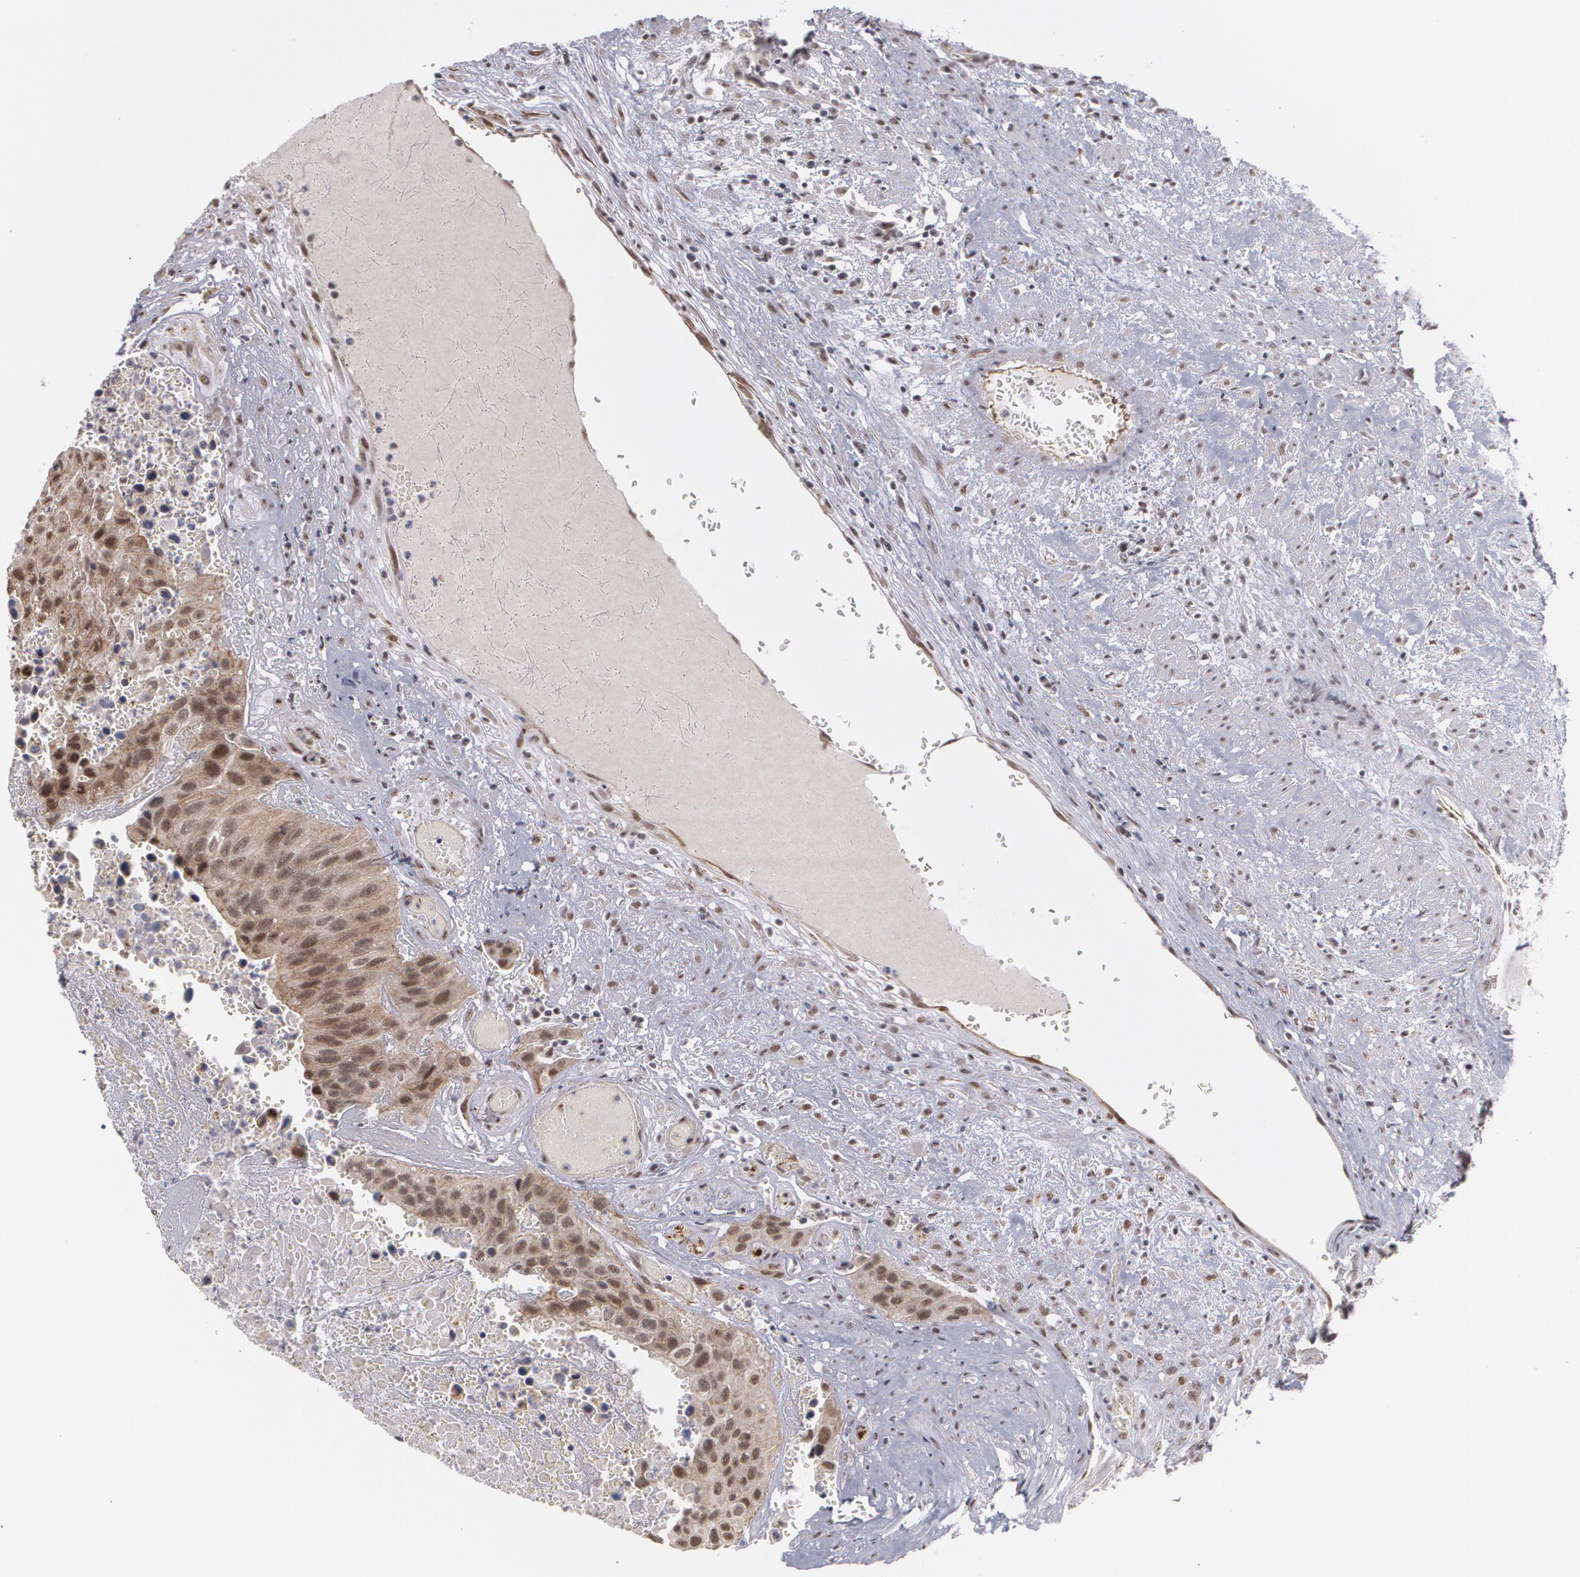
{"staining": {"intensity": "moderate", "quantity": ">75%", "location": "cytoplasmic/membranous,nuclear"}, "tissue": "urothelial cancer", "cell_type": "Tumor cells", "image_type": "cancer", "snomed": [{"axis": "morphology", "description": "Urothelial carcinoma, High grade"}, {"axis": "topography", "description": "Urinary bladder"}], "caption": "Immunohistochemical staining of human urothelial carcinoma (high-grade) exhibits medium levels of moderate cytoplasmic/membranous and nuclear protein expression in about >75% of tumor cells.", "gene": "ZNF75A", "patient": {"sex": "male", "age": 66}}